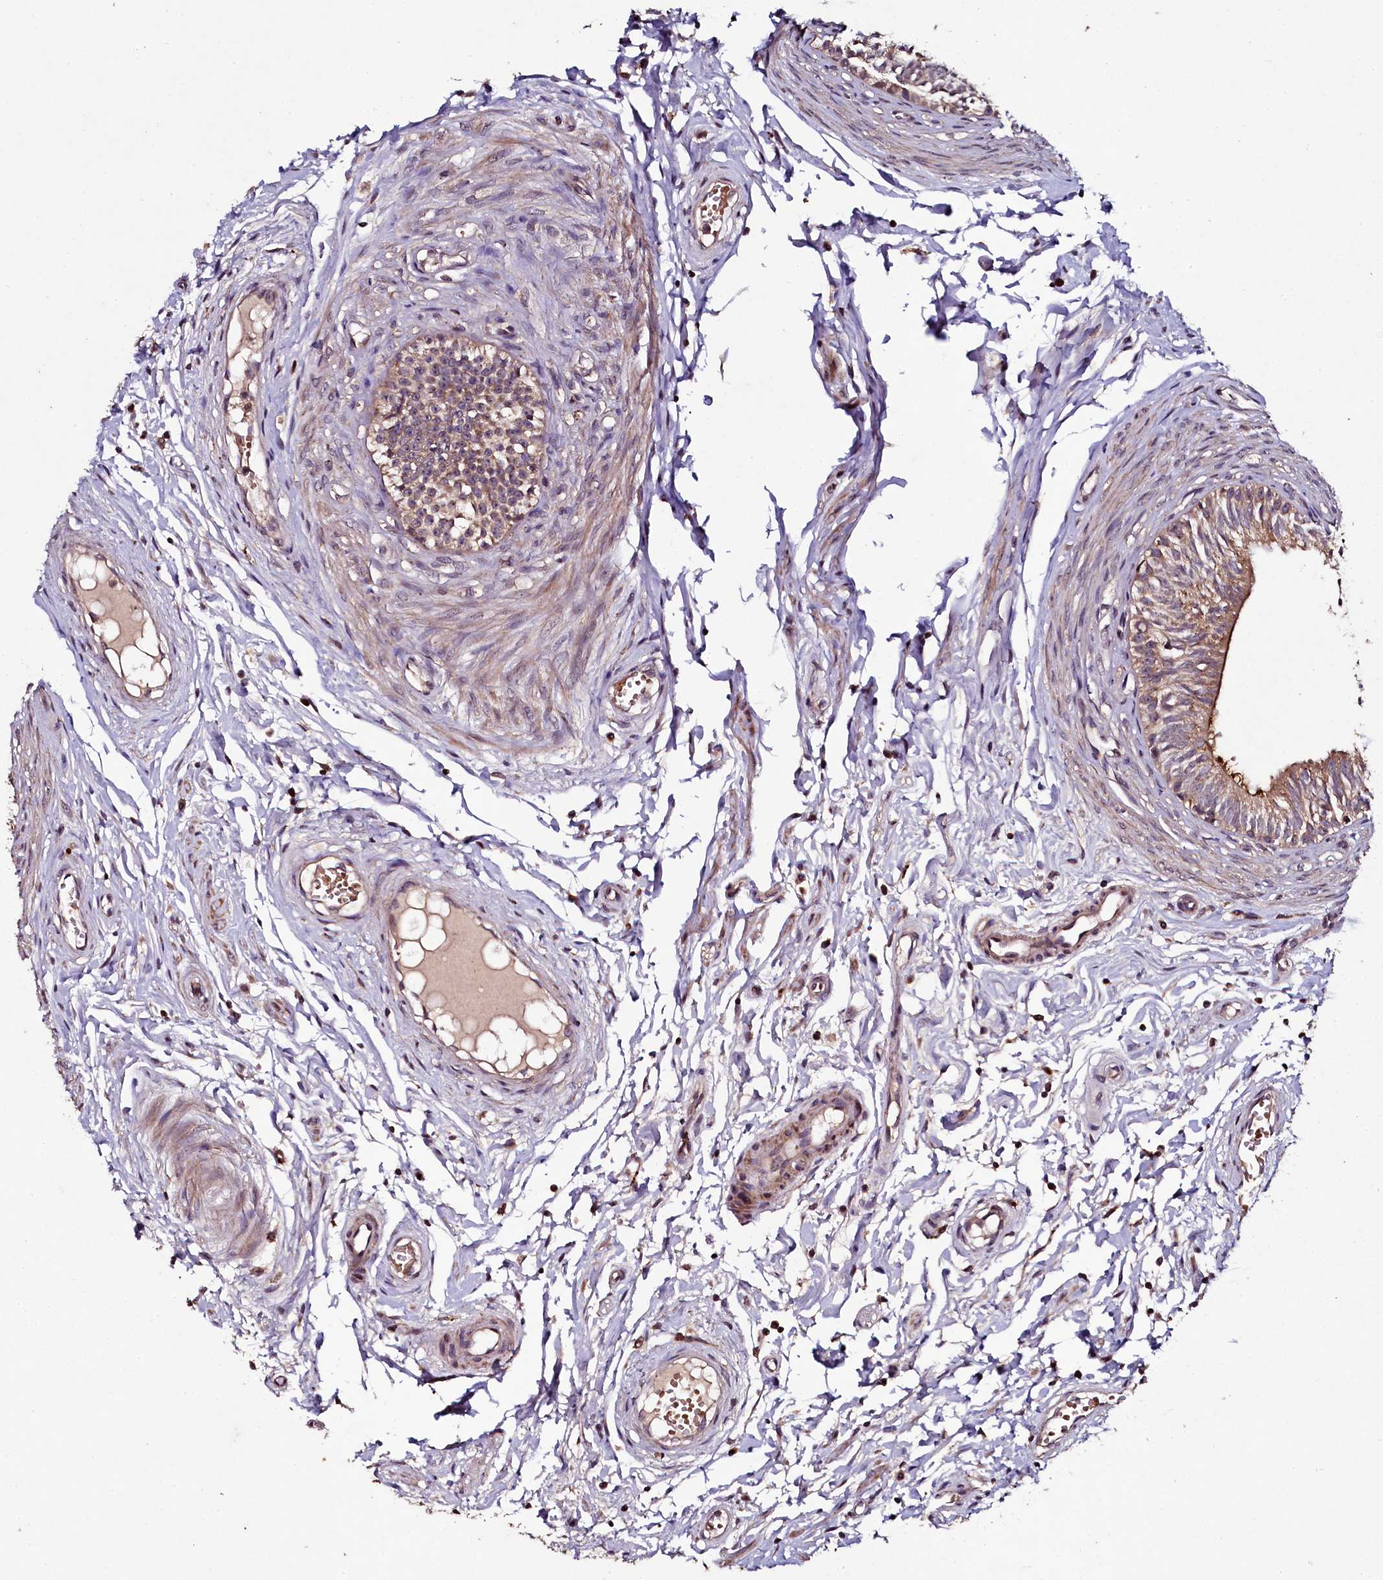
{"staining": {"intensity": "moderate", "quantity": ">75%", "location": "cytoplasmic/membranous"}, "tissue": "epididymis", "cell_type": "Glandular cells", "image_type": "normal", "snomed": [{"axis": "morphology", "description": "Normal tissue, NOS"}, {"axis": "topography", "description": "Epididymis, spermatic cord, NOS"}], "caption": "Immunohistochemical staining of unremarkable human epididymis exhibits moderate cytoplasmic/membranous protein positivity in about >75% of glandular cells. The staining was performed using DAB (3,3'-diaminobenzidine), with brown indicating positive protein expression. Nuclei are stained blue with hematoxylin.", "gene": "SEC24C", "patient": {"sex": "male", "age": 22}}